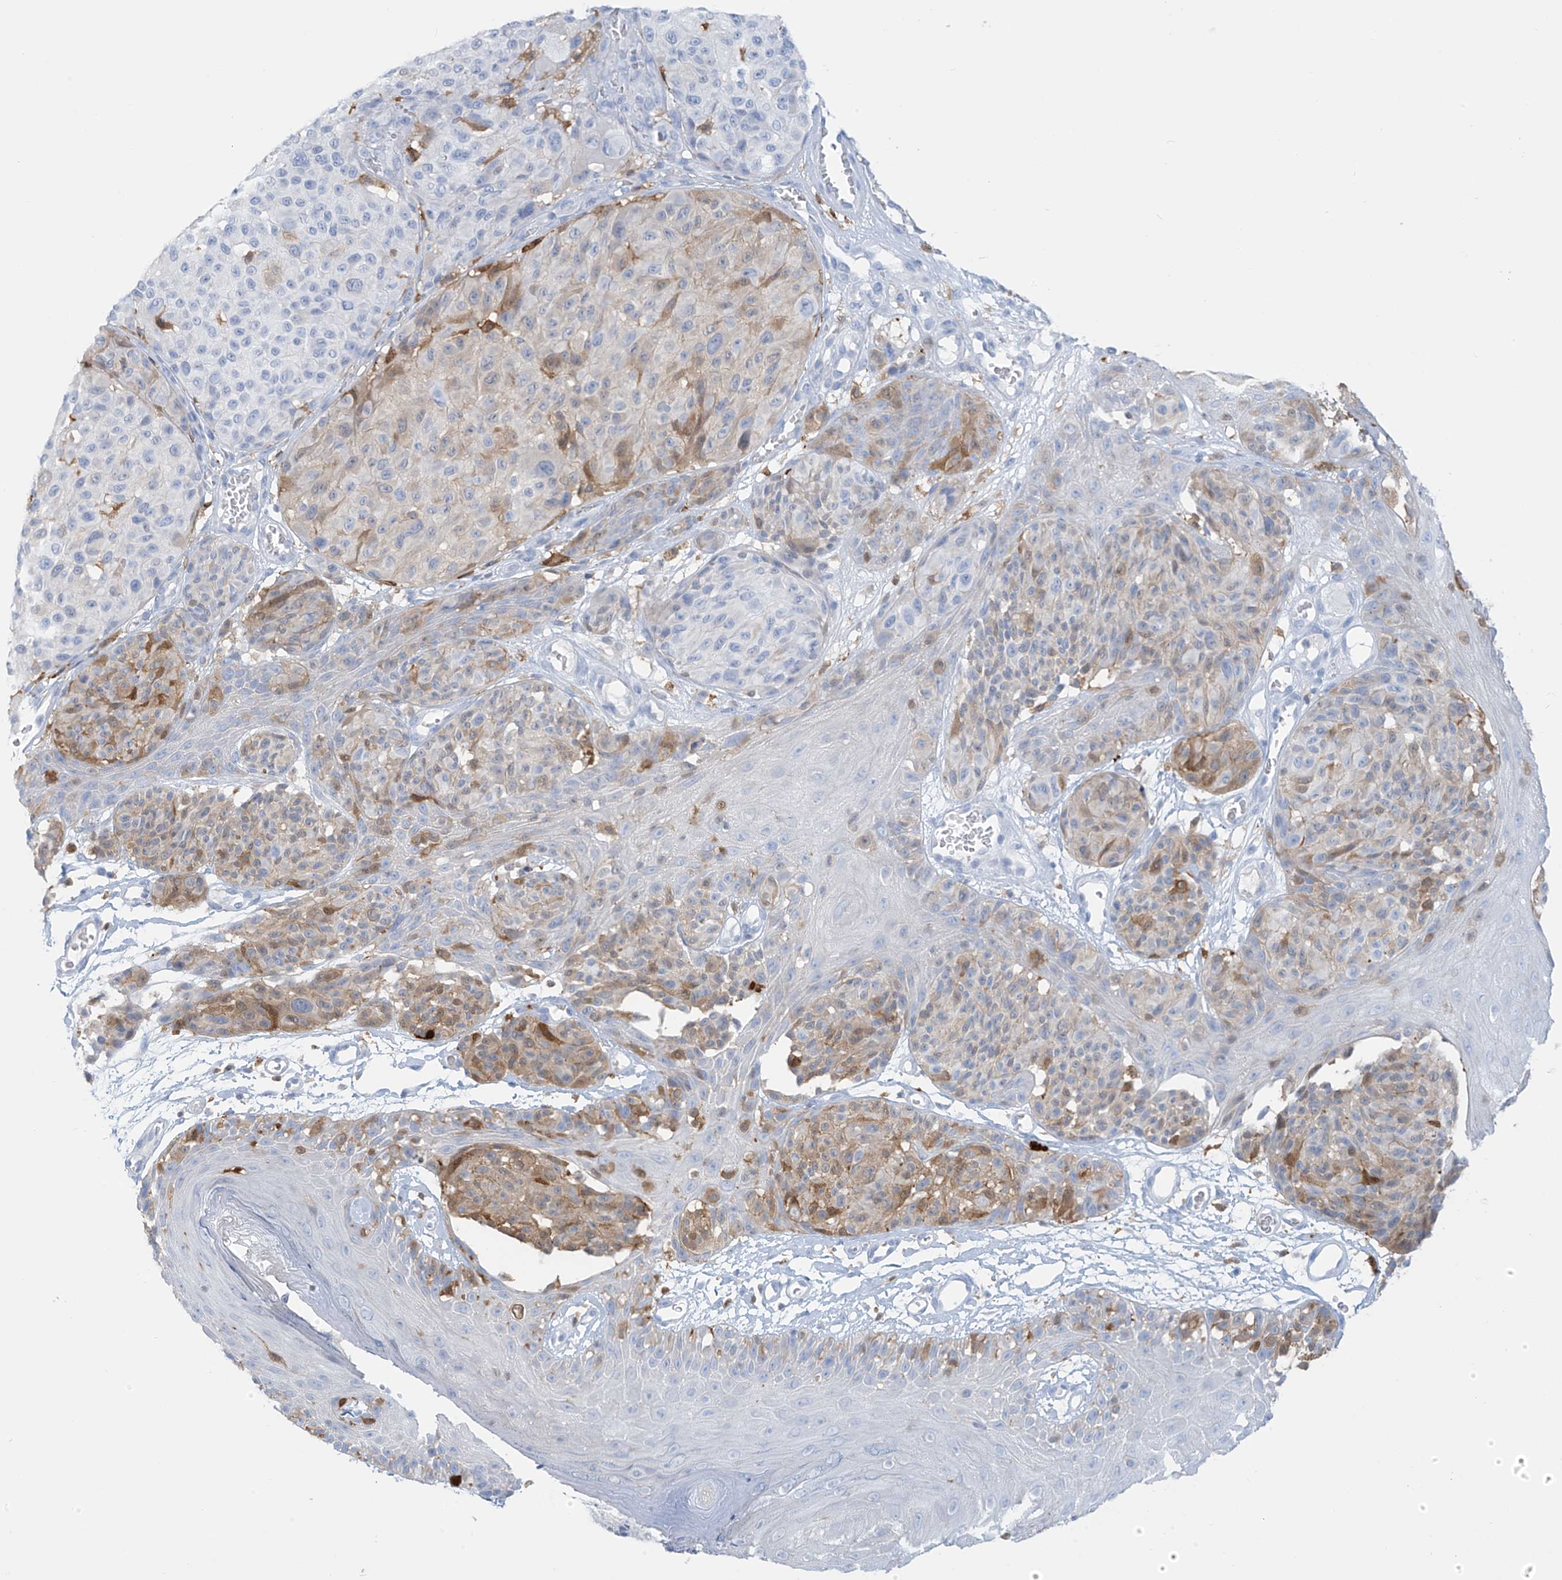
{"staining": {"intensity": "negative", "quantity": "none", "location": "none"}, "tissue": "melanoma", "cell_type": "Tumor cells", "image_type": "cancer", "snomed": [{"axis": "morphology", "description": "Malignant melanoma, NOS"}, {"axis": "topography", "description": "Skin"}], "caption": "Image shows no protein expression in tumor cells of malignant melanoma tissue.", "gene": "TRMT2B", "patient": {"sex": "male", "age": 83}}